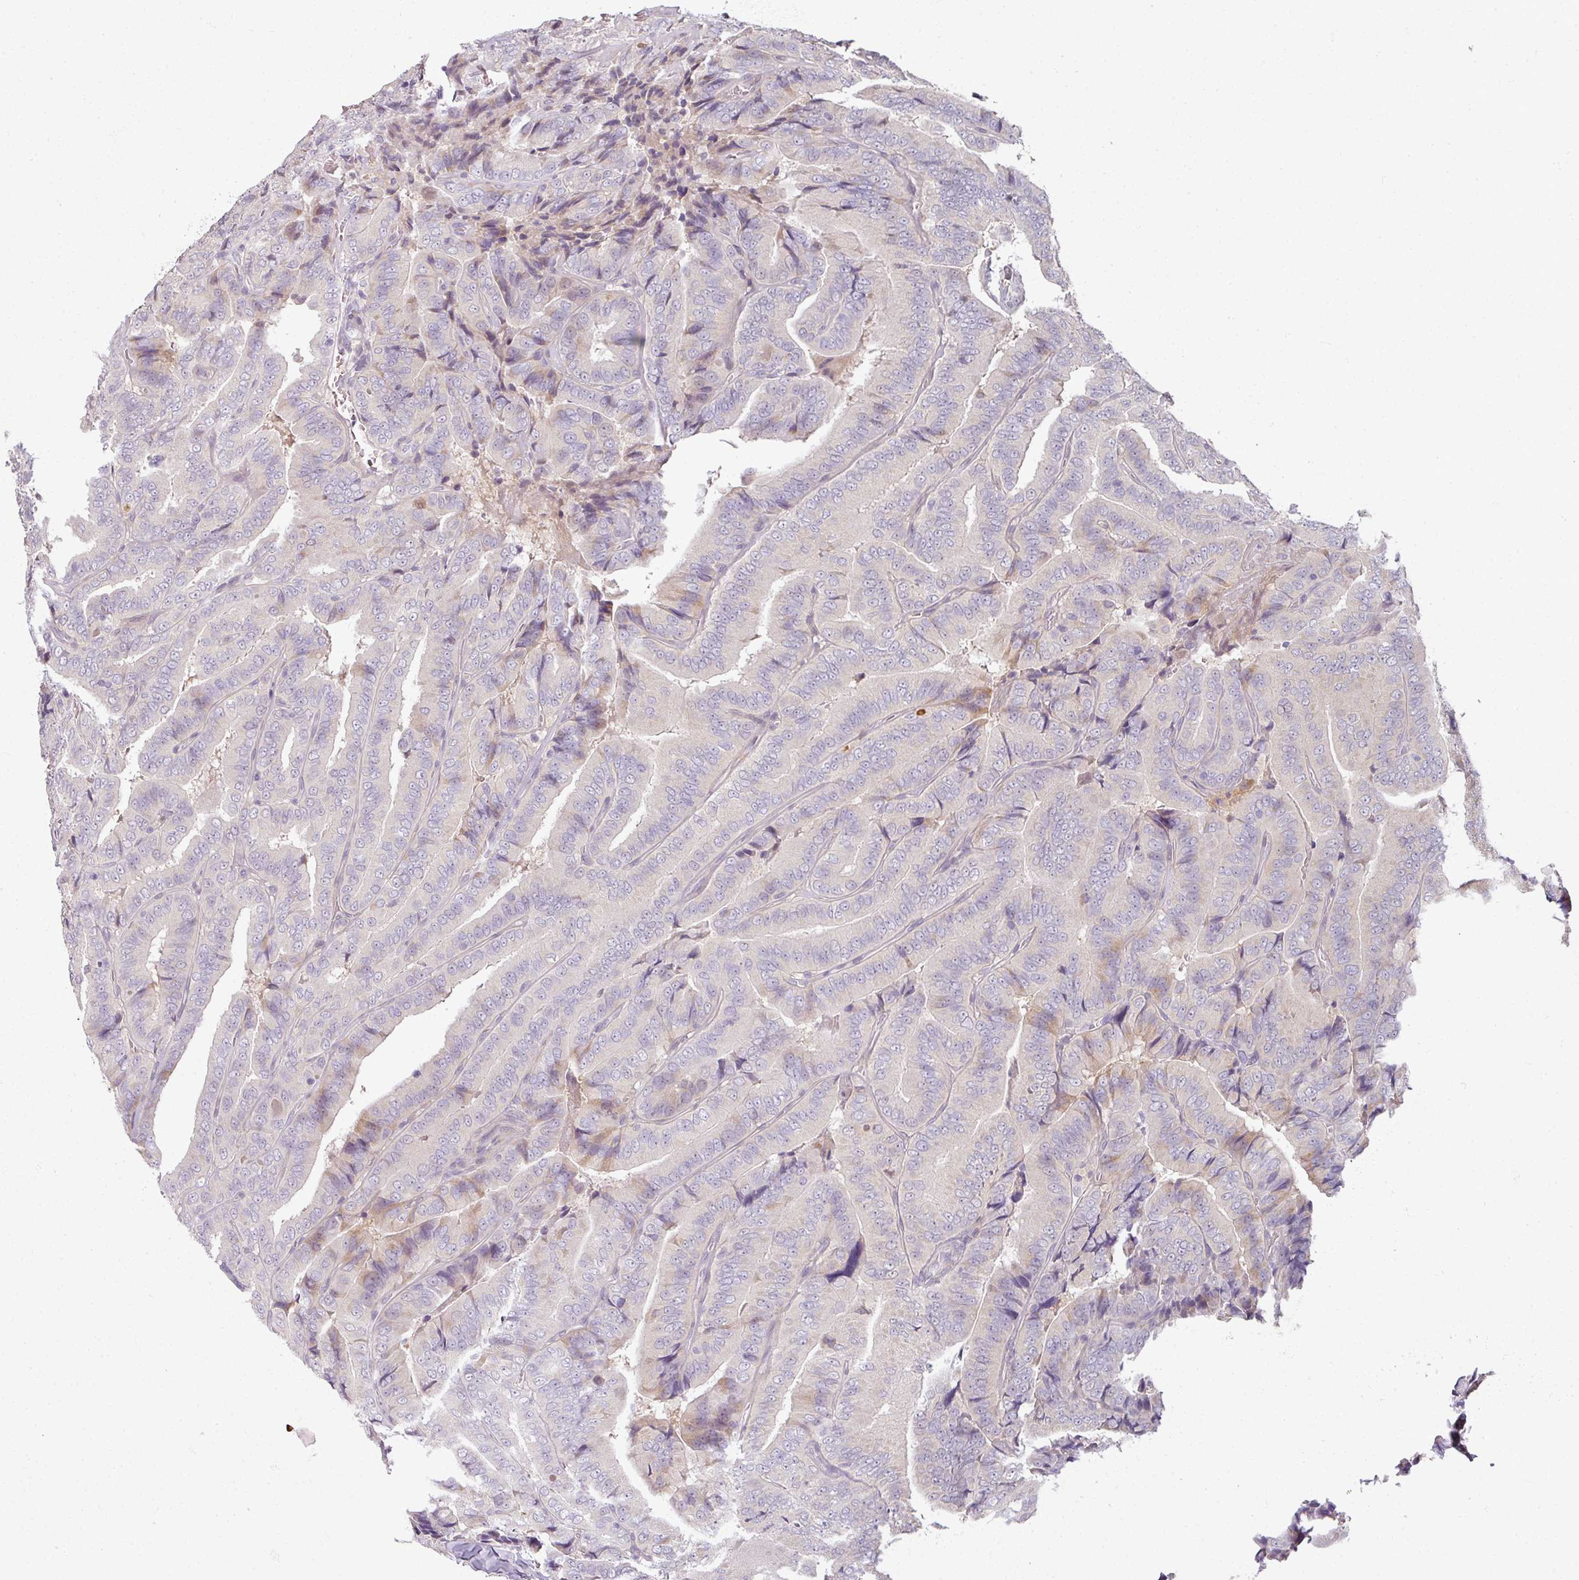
{"staining": {"intensity": "negative", "quantity": "none", "location": "none"}, "tissue": "thyroid cancer", "cell_type": "Tumor cells", "image_type": "cancer", "snomed": [{"axis": "morphology", "description": "Papillary adenocarcinoma, NOS"}, {"axis": "topography", "description": "Thyroid gland"}], "caption": "There is no significant positivity in tumor cells of thyroid cancer (papillary adenocarcinoma).", "gene": "MYMK", "patient": {"sex": "male", "age": 61}}